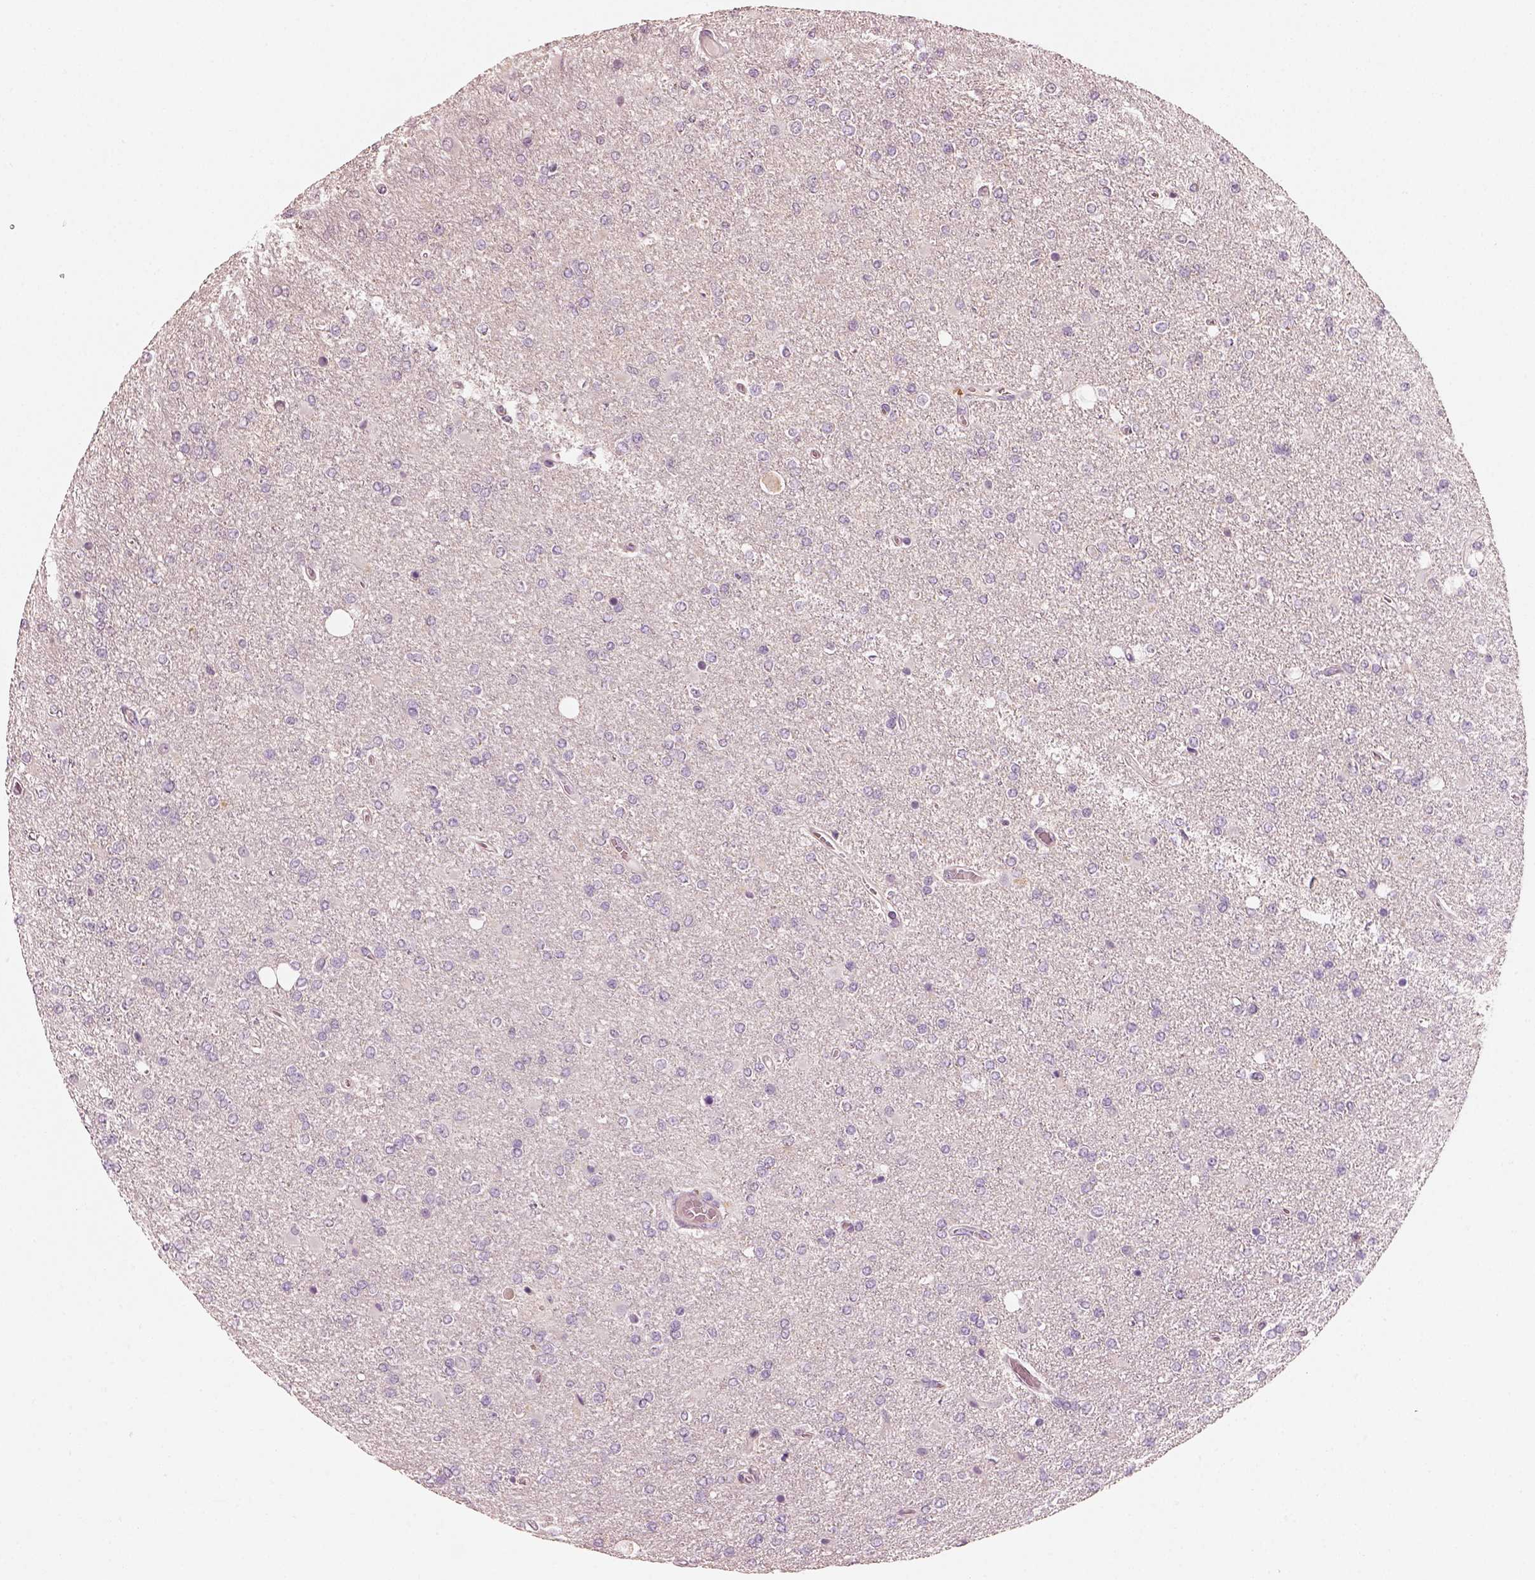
{"staining": {"intensity": "negative", "quantity": "none", "location": "none"}, "tissue": "glioma", "cell_type": "Tumor cells", "image_type": "cancer", "snomed": [{"axis": "morphology", "description": "Glioma, malignant, High grade"}, {"axis": "topography", "description": "Cerebral cortex"}], "caption": "IHC of human malignant high-grade glioma demonstrates no staining in tumor cells.", "gene": "RS1", "patient": {"sex": "male", "age": 70}}